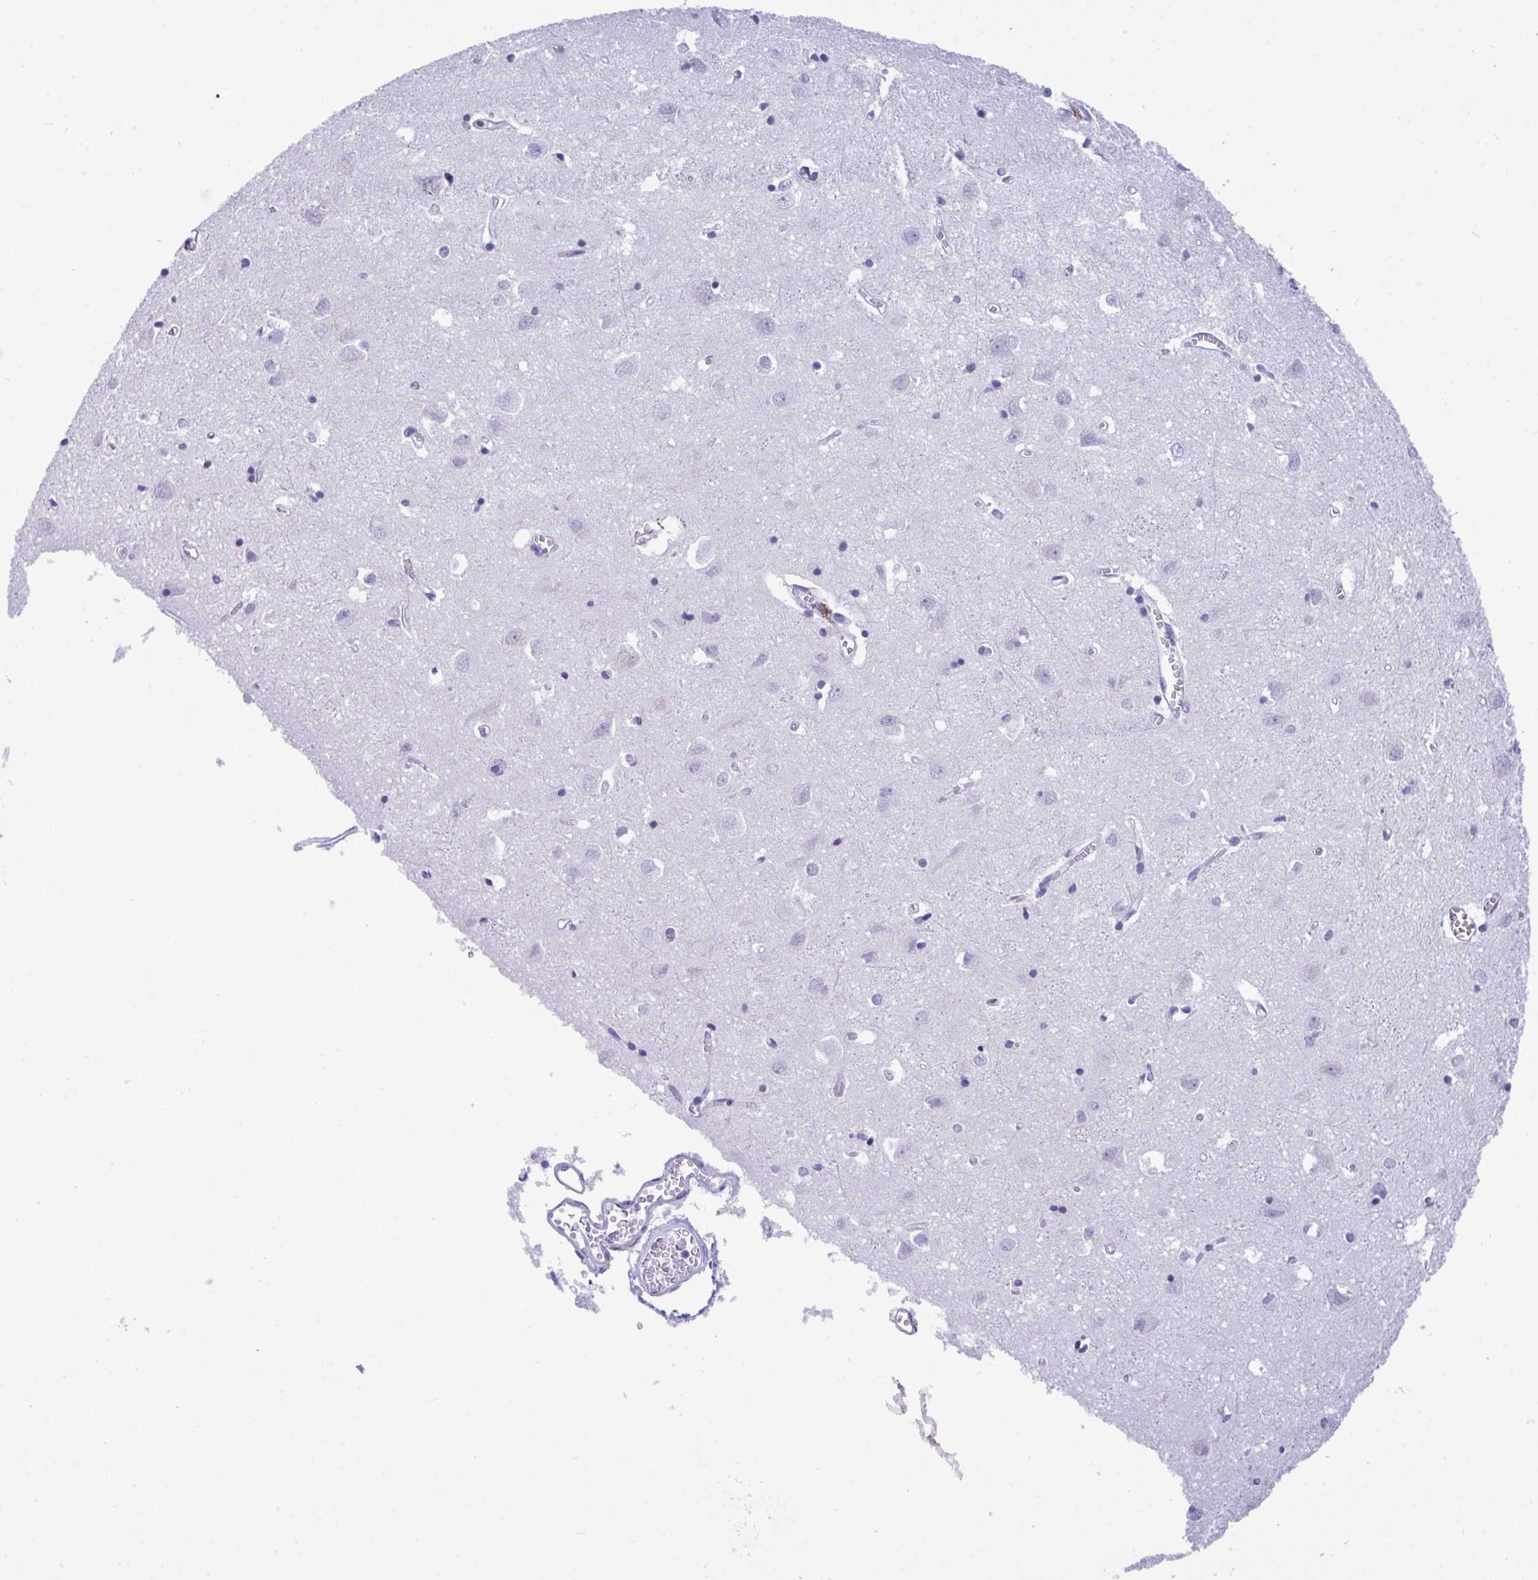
{"staining": {"intensity": "negative", "quantity": "none", "location": "none"}, "tissue": "cerebral cortex", "cell_type": "Endothelial cells", "image_type": "normal", "snomed": [{"axis": "morphology", "description": "Normal tissue, NOS"}, {"axis": "topography", "description": "Cerebral cortex"}], "caption": "This is an immunohistochemistry (IHC) histopathology image of benign cerebral cortex. There is no staining in endothelial cells.", "gene": "CPVL", "patient": {"sex": "male", "age": 70}}